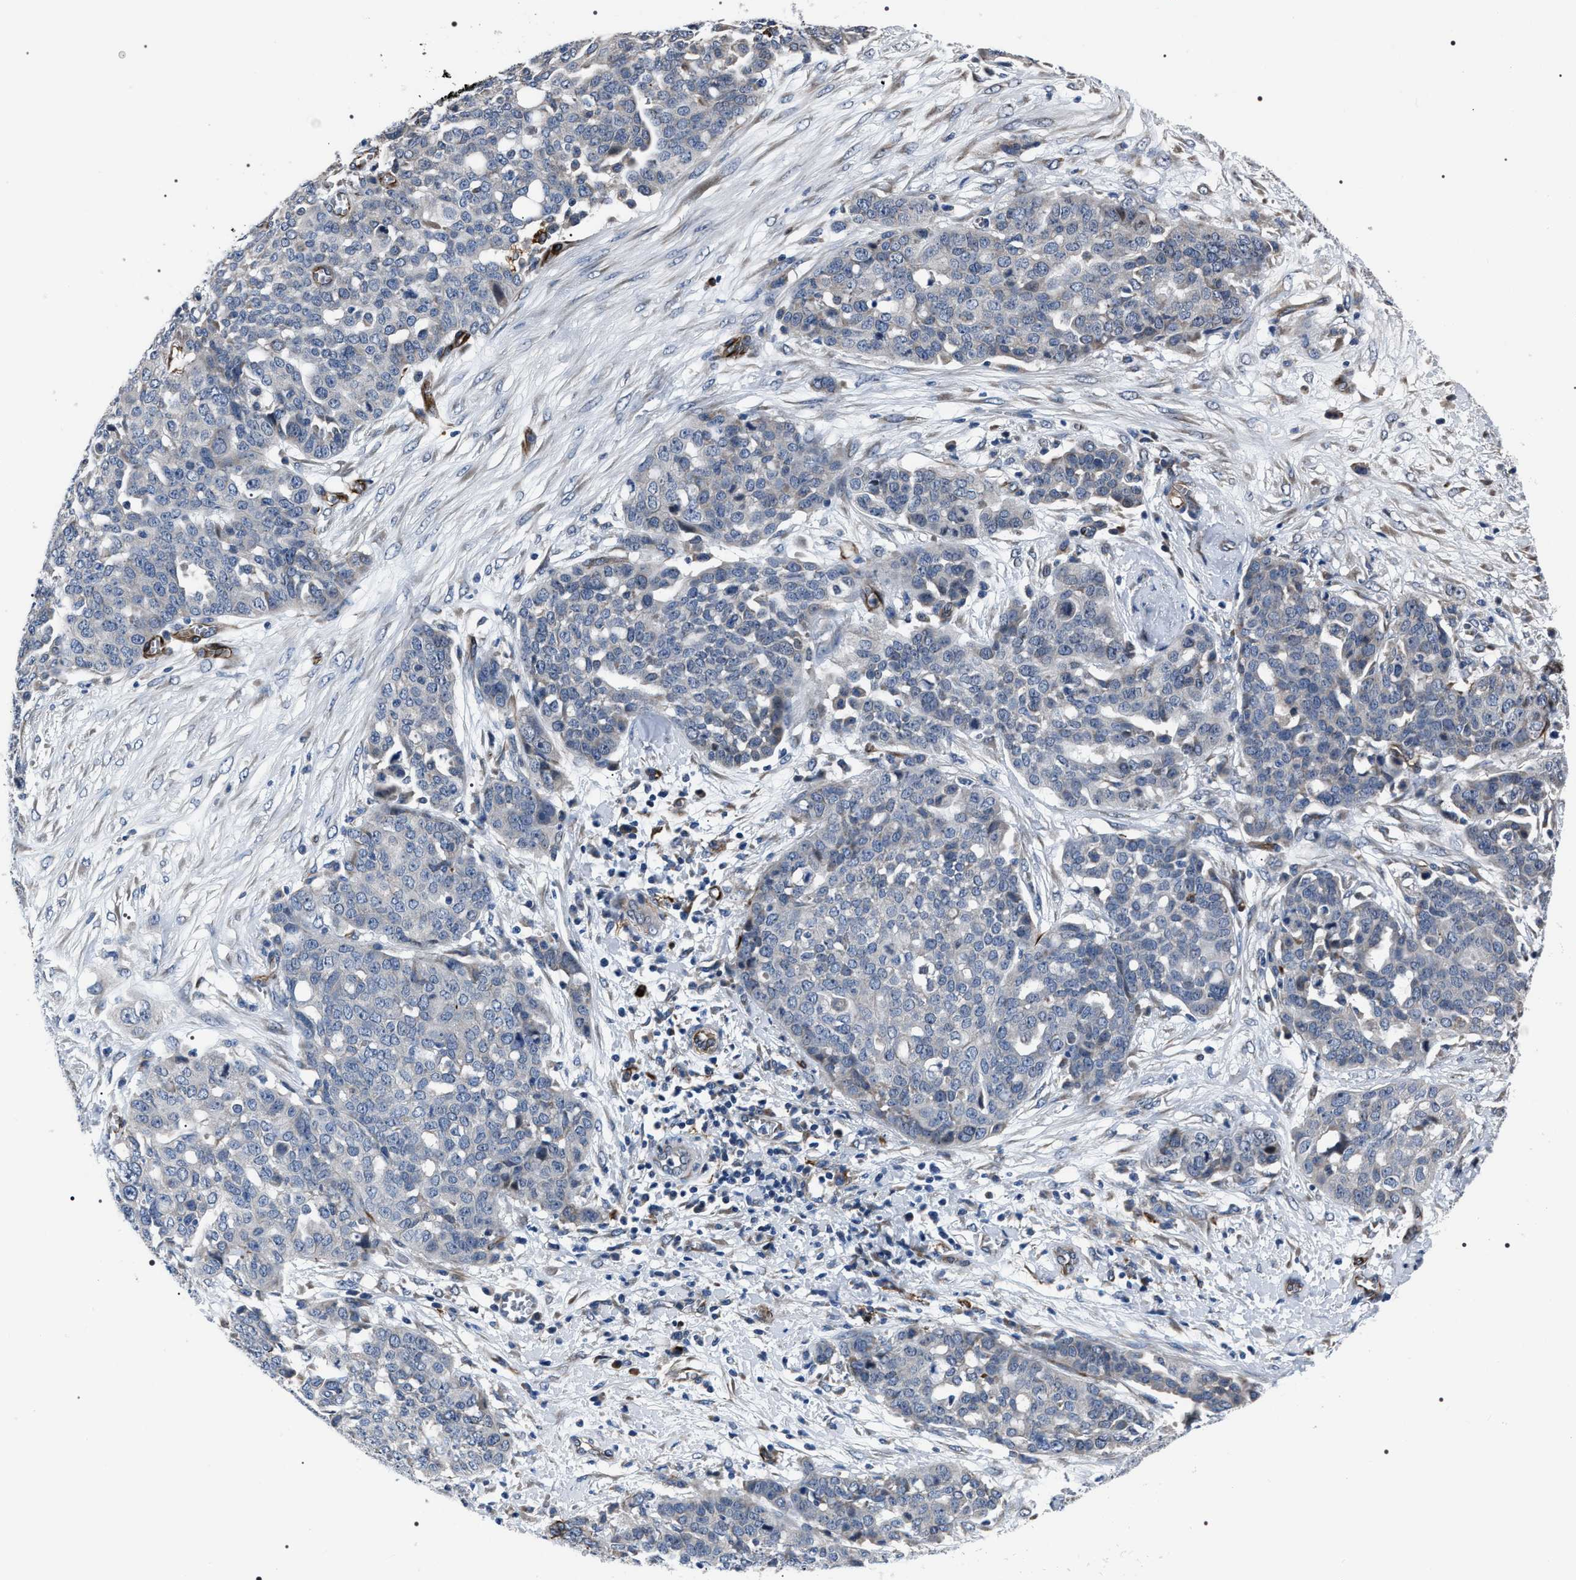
{"staining": {"intensity": "negative", "quantity": "none", "location": "none"}, "tissue": "ovarian cancer", "cell_type": "Tumor cells", "image_type": "cancer", "snomed": [{"axis": "morphology", "description": "Cystadenocarcinoma, serous, NOS"}, {"axis": "topography", "description": "Soft tissue"}, {"axis": "topography", "description": "Ovary"}], "caption": "Human ovarian cancer stained for a protein using immunohistochemistry shows no expression in tumor cells.", "gene": "PKD1L1", "patient": {"sex": "female", "age": 57}}